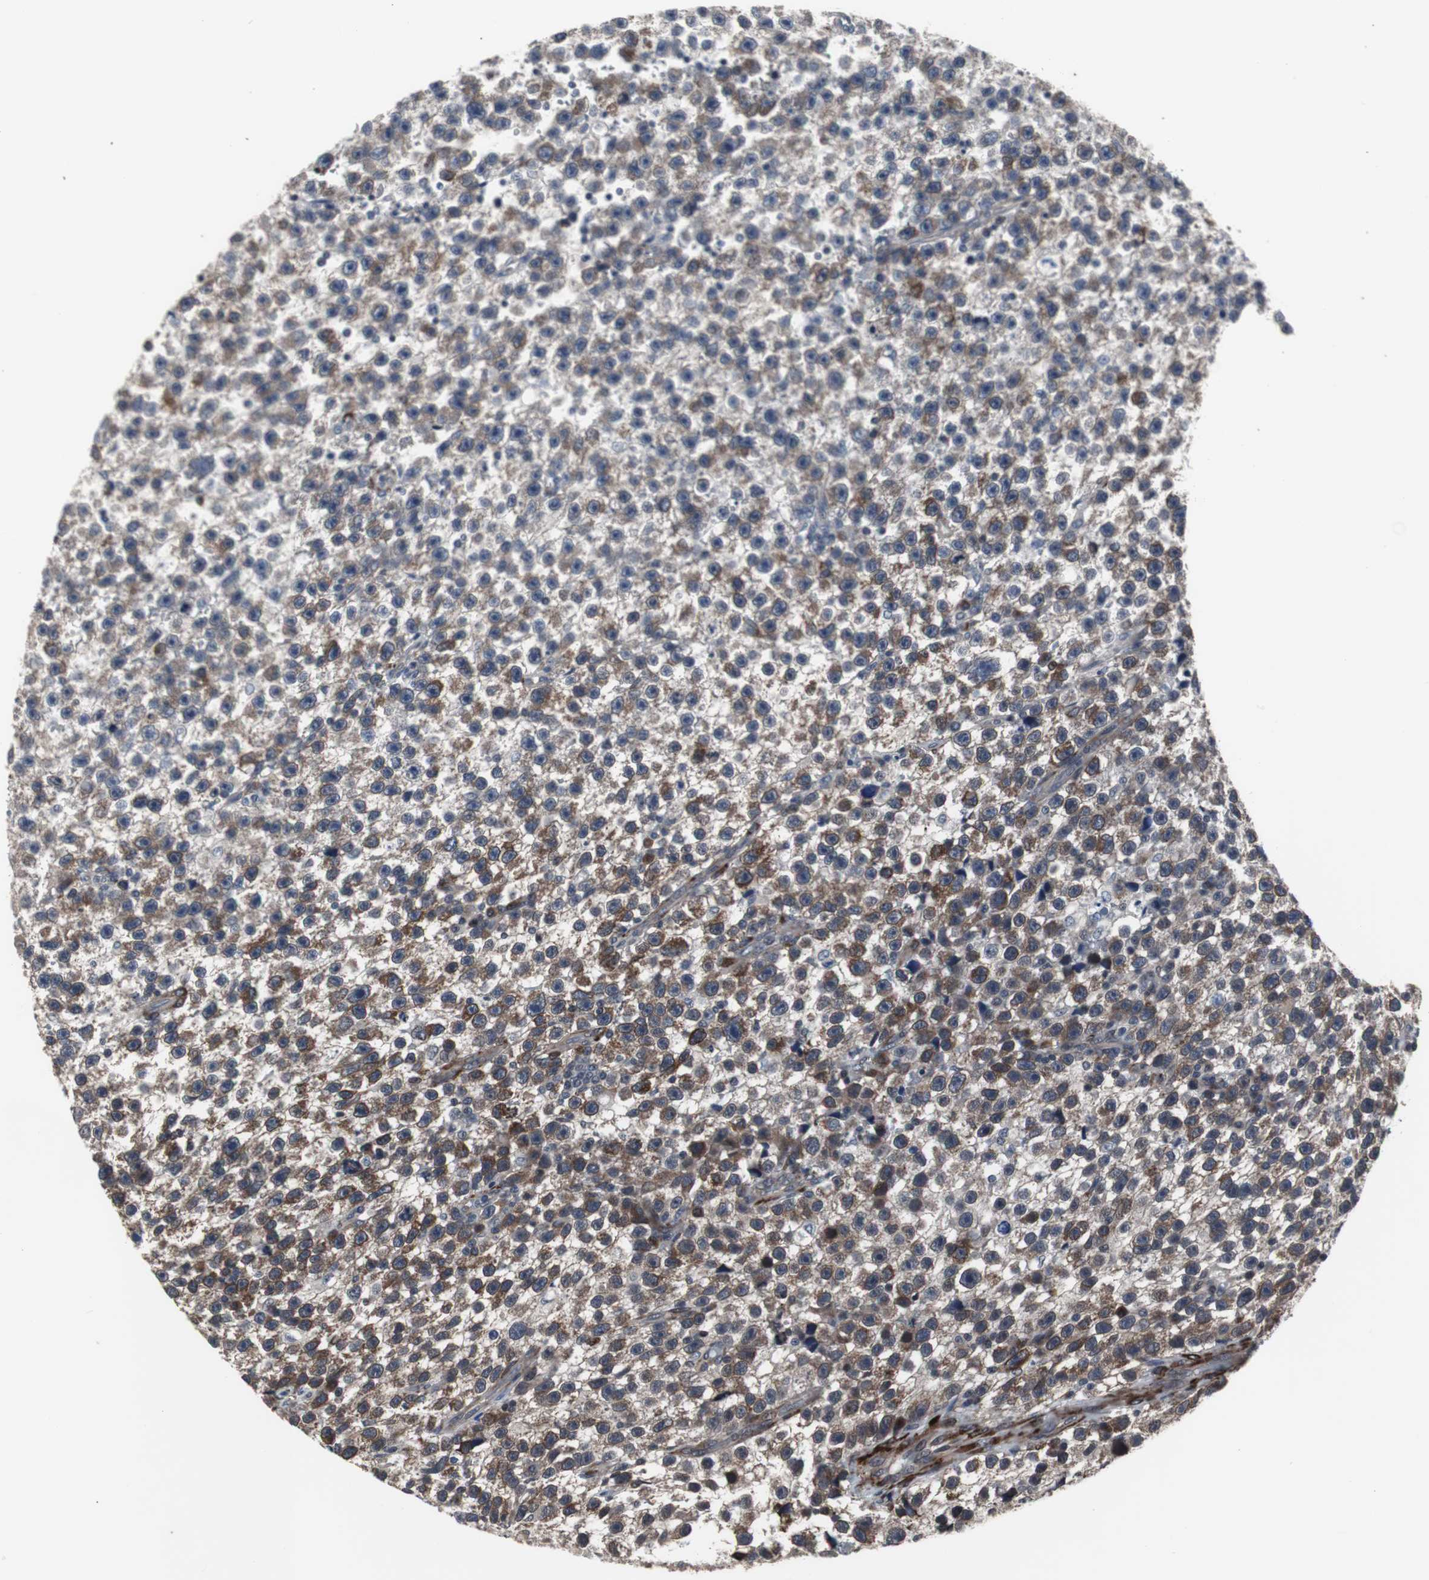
{"staining": {"intensity": "weak", "quantity": ">75%", "location": "cytoplasmic/membranous"}, "tissue": "testis cancer", "cell_type": "Tumor cells", "image_type": "cancer", "snomed": [{"axis": "morphology", "description": "Seminoma, NOS"}, {"axis": "topography", "description": "Testis"}], "caption": "A low amount of weak cytoplasmic/membranous staining is identified in approximately >75% of tumor cells in testis cancer tissue. (Brightfield microscopy of DAB IHC at high magnification).", "gene": "CRADD", "patient": {"sex": "male", "age": 33}}